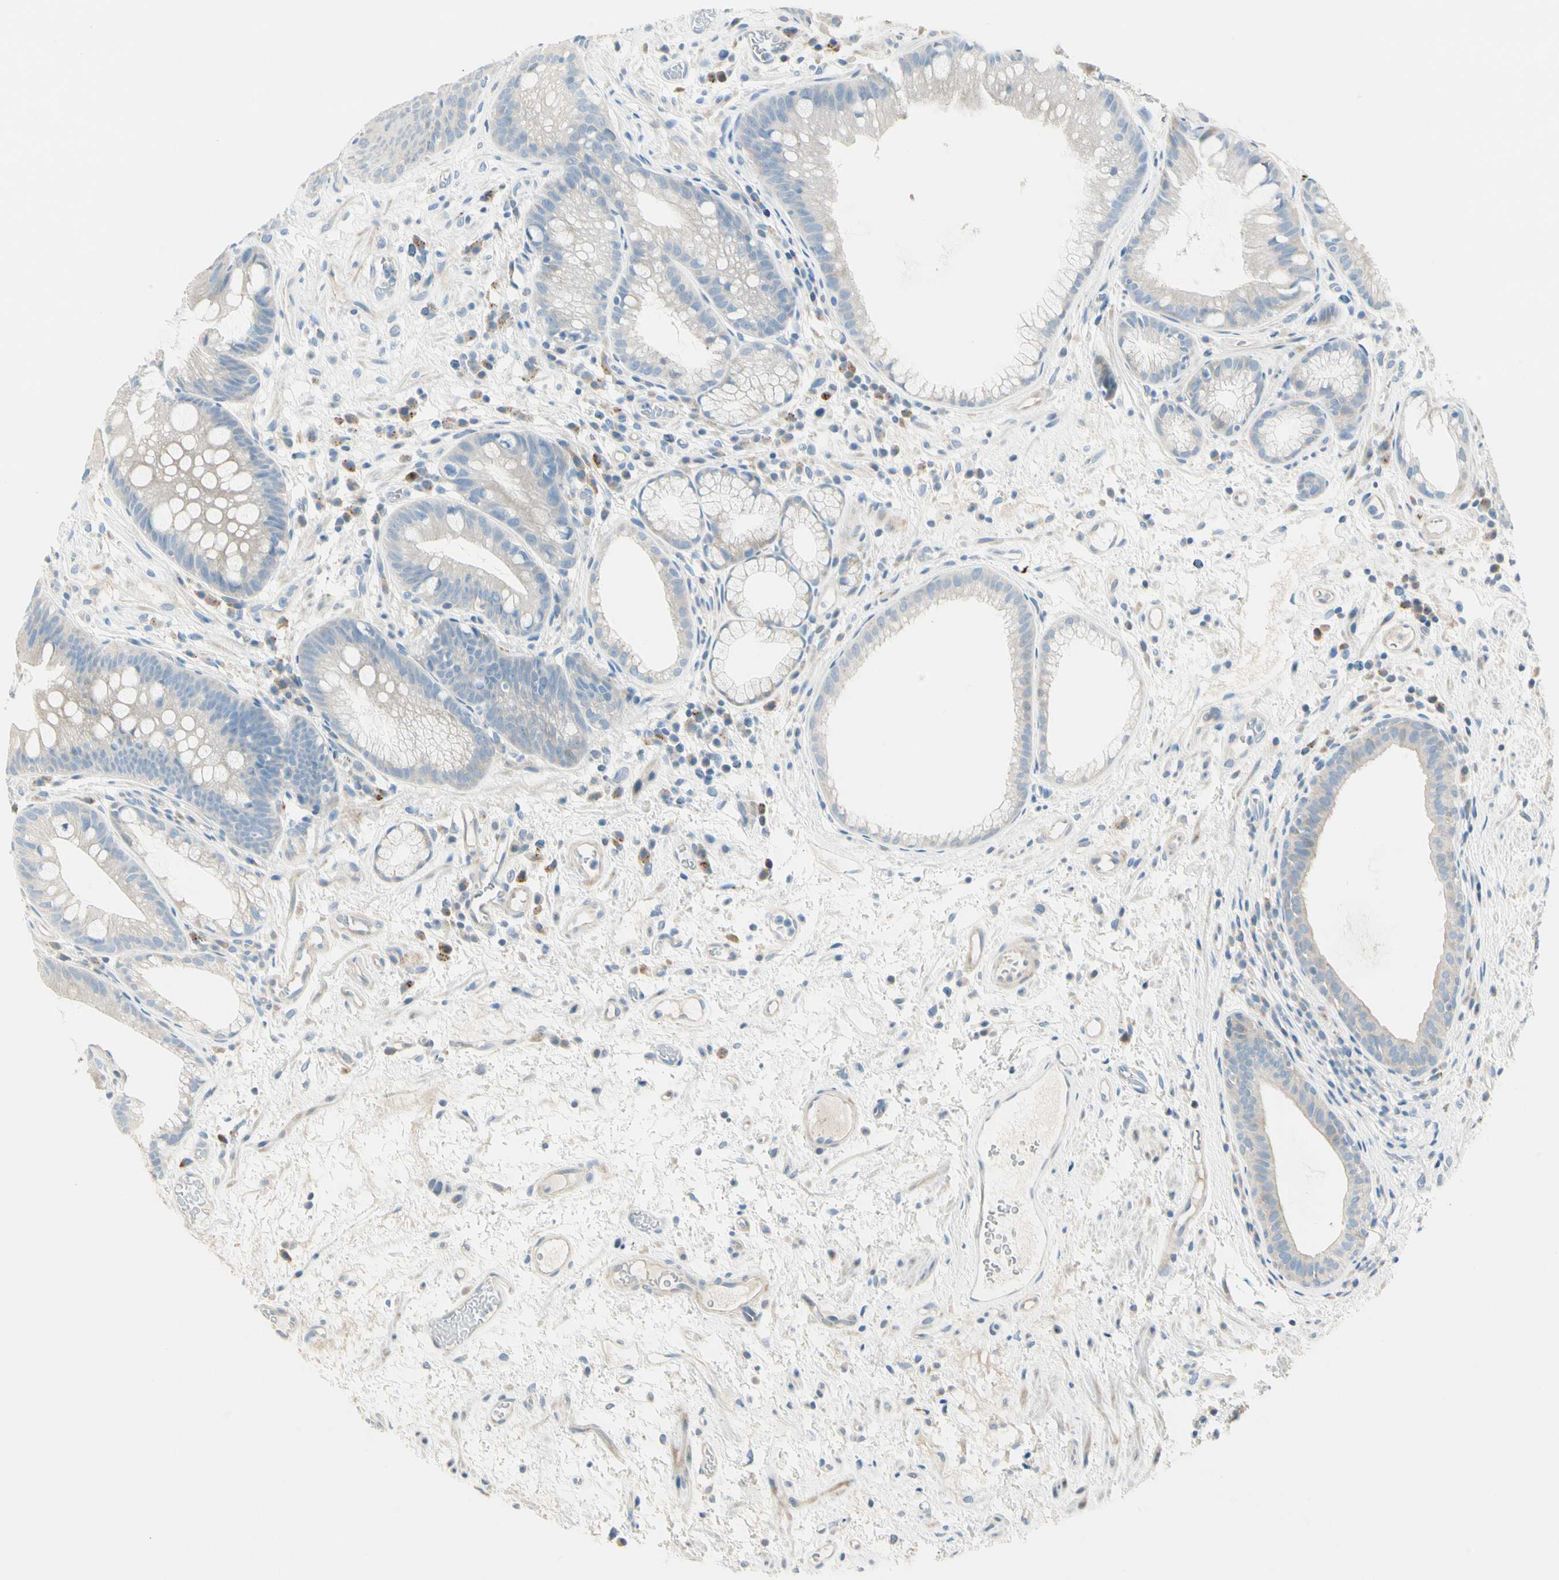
{"staining": {"intensity": "negative", "quantity": "none", "location": "none"}, "tissue": "stomach", "cell_type": "Glandular cells", "image_type": "normal", "snomed": [{"axis": "morphology", "description": "Normal tissue, NOS"}, {"axis": "topography", "description": "Stomach, upper"}], "caption": "Protein analysis of benign stomach demonstrates no significant positivity in glandular cells. The staining was performed using DAB to visualize the protein expression in brown, while the nuclei were stained in blue with hematoxylin (Magnification: 20x).", "gene": "ADGRA3", "patient": {"sex": "male", "age": 72}}